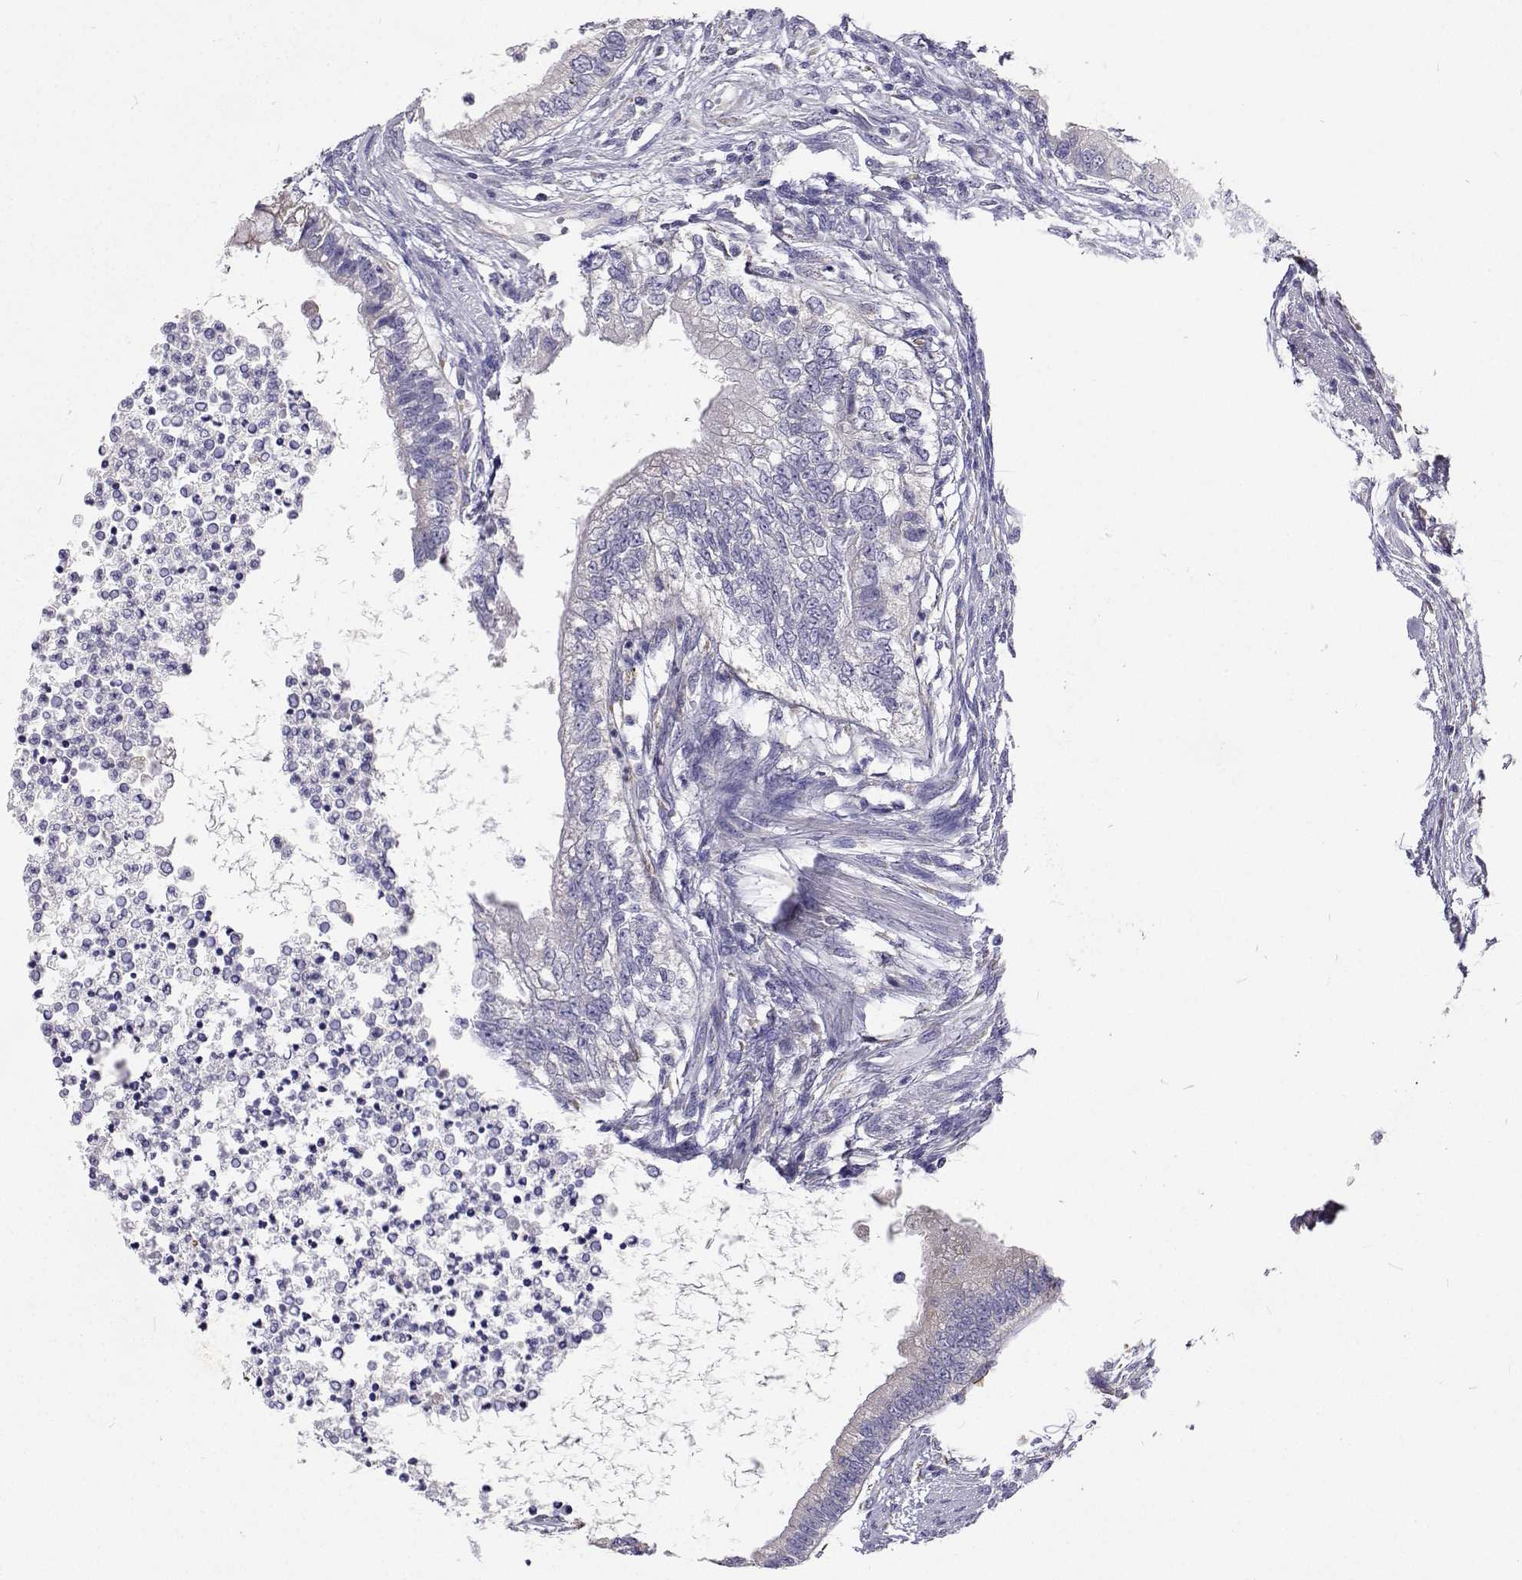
{"staining": {"intensity": "negative", "quantity": "none", "location": "none"}, "tissue": "testis cancer", "cell_type": "Tumor cells", "image_type": "cancer", "snomed": [{"axis": "morphology", "description": "Carcinoma, Embryonal, NOS"}, {"axis": "topography", "description": "Testis"}], "caption": "Tumor cells show no significant protein expression in testis cancer.", "gene": "LHFPL7", "patient": {"sex": "male", "age": 26}}